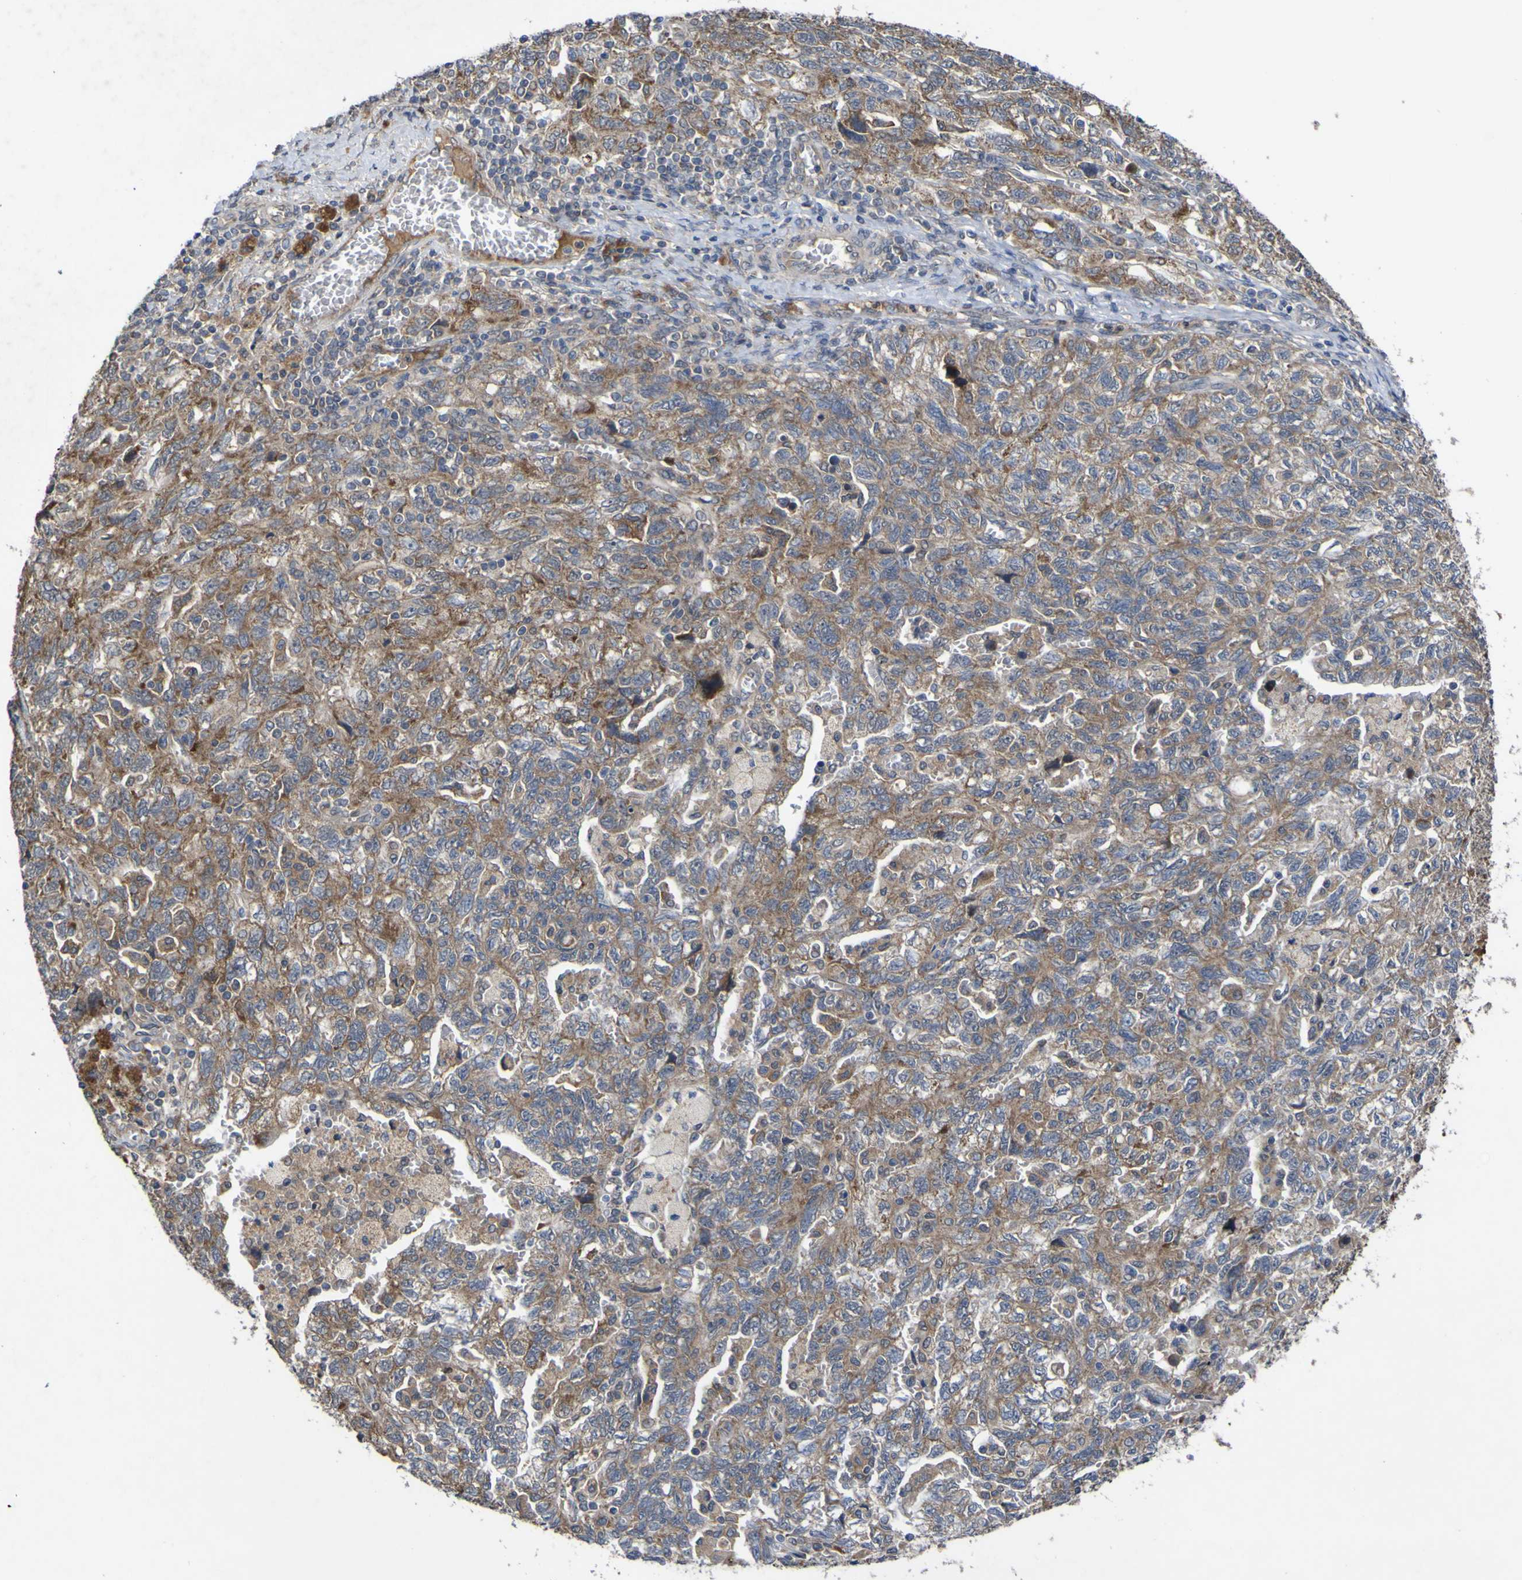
{"staining": {"intensity": "moderate", "quantity": ">75%", "location": "cytoplasmic/membranous"}, "tissue": "ovarian cancer", "cell_type": "Tumor cells", "image_type": "cancer", "snomed": [{"axis": "morphology", "description": "Carcinoma, NOS"}, {"axis": "morphology", "description": "Cystadenocarcinoma, serous, NOS"}, {"axis": "topography", "description": "Ovary"}], "caption": "IHC of serous cystadenocarcinoma (ovarian) displays medium levels of moderate cytoplasmic/membranous expression in approximately >75% of tumor cells.", "gene": "IRAK2", "patient": {"sex": "female", "age": 69}}